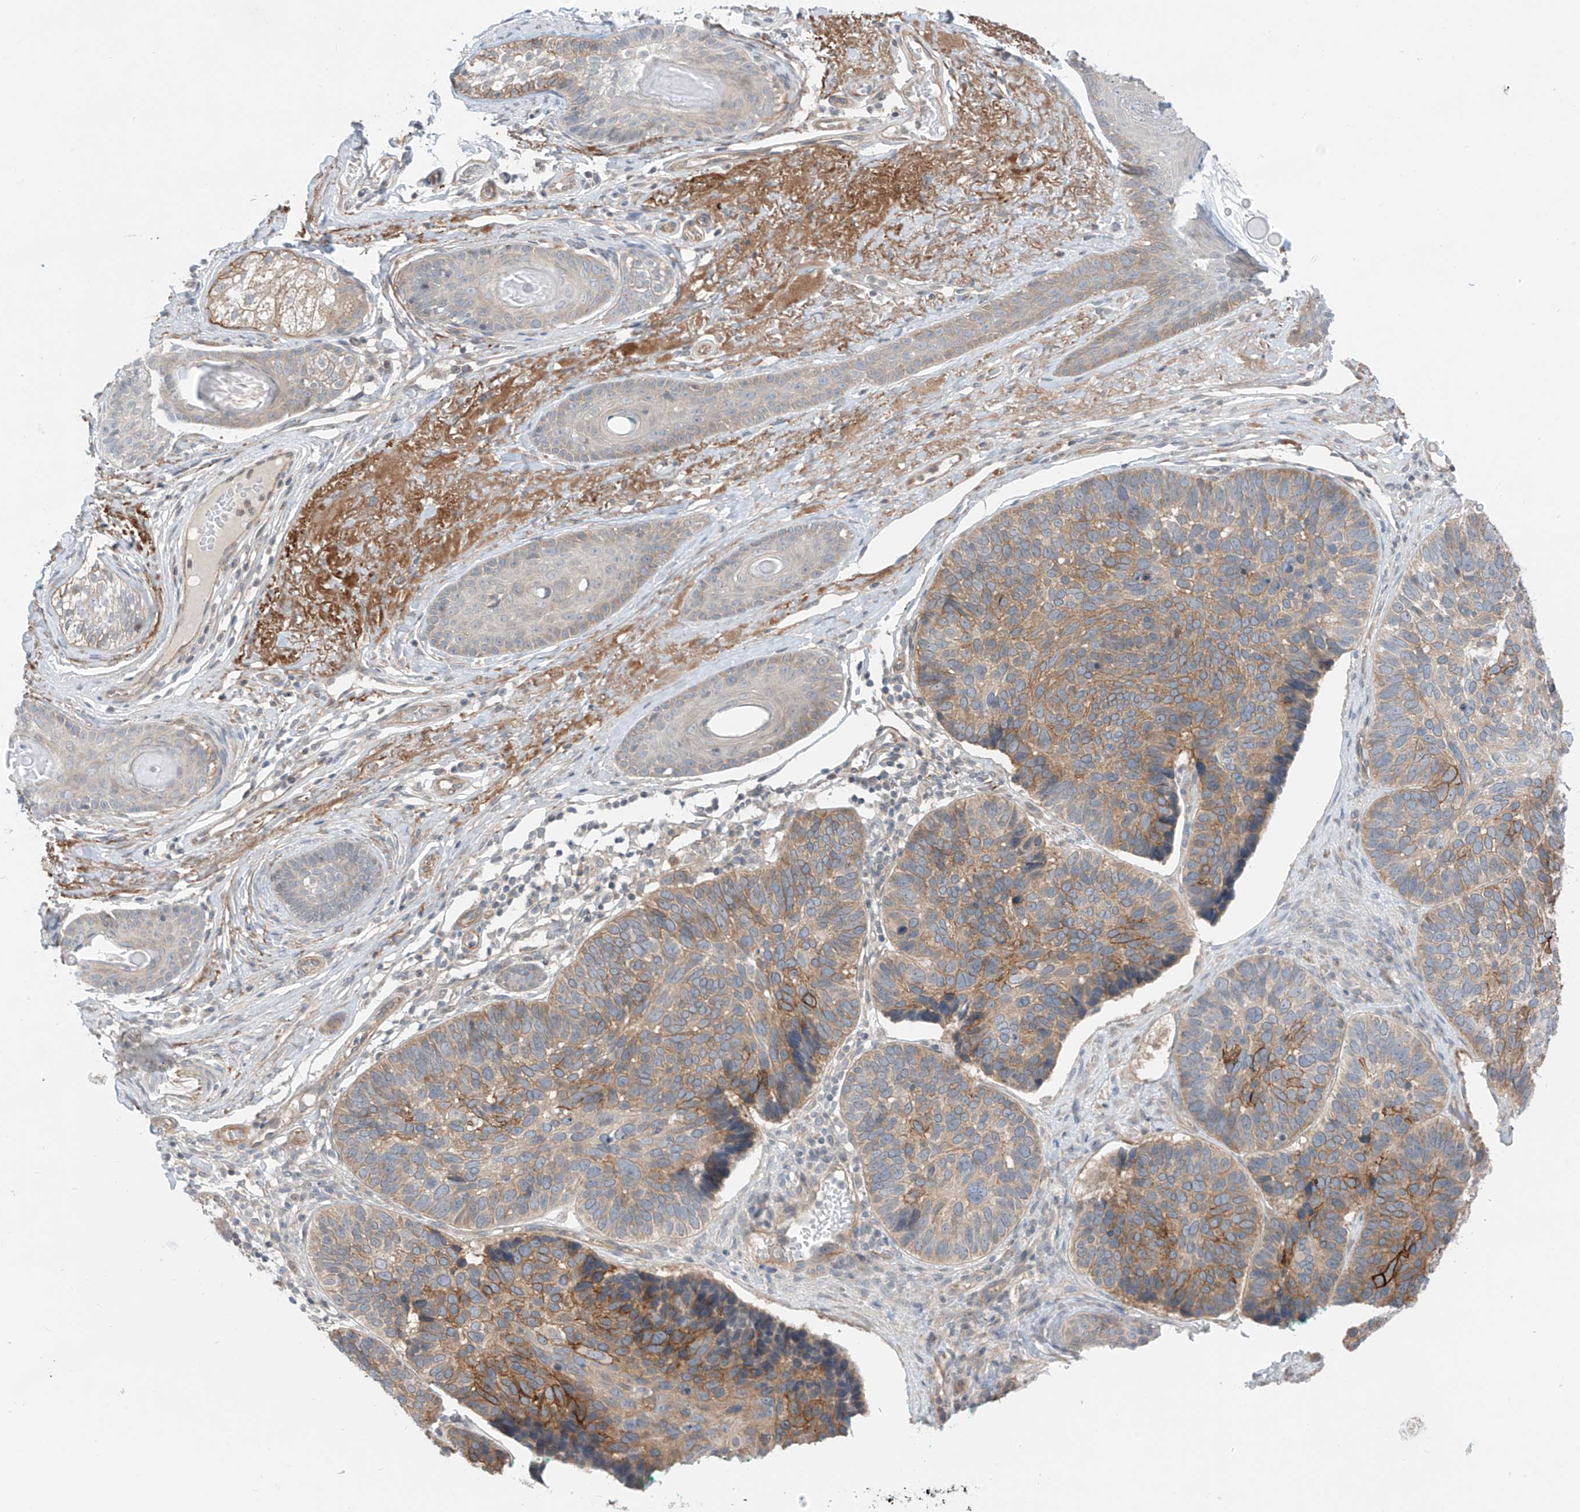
{"staining": {"intensity": "moderate", "quantity": "25%-75%", "location": "cytoplasmic/membranous"}, "tissue": "skin cancer", "cell_type": "Tumor cells", "image_type": "cancer", "snomed": [{"axis": "morphology", "description": "Basal cell carcinoma"}, {"axis": "topography", "description": "Skin"}], "caption": "Skin cancer stained with IHC reveals moderate cytoplasmic/membranous positivity in approximately 25%-75% of tumor cells. The staining is performed using DAB (3,3'-diaminobenzidine) brown chromogen to label protein expression. The nuclei are counter-stained blue using hematoxylin.", "gene": "ABLIM2", "patient": {"sex": "male", "age": 62}}